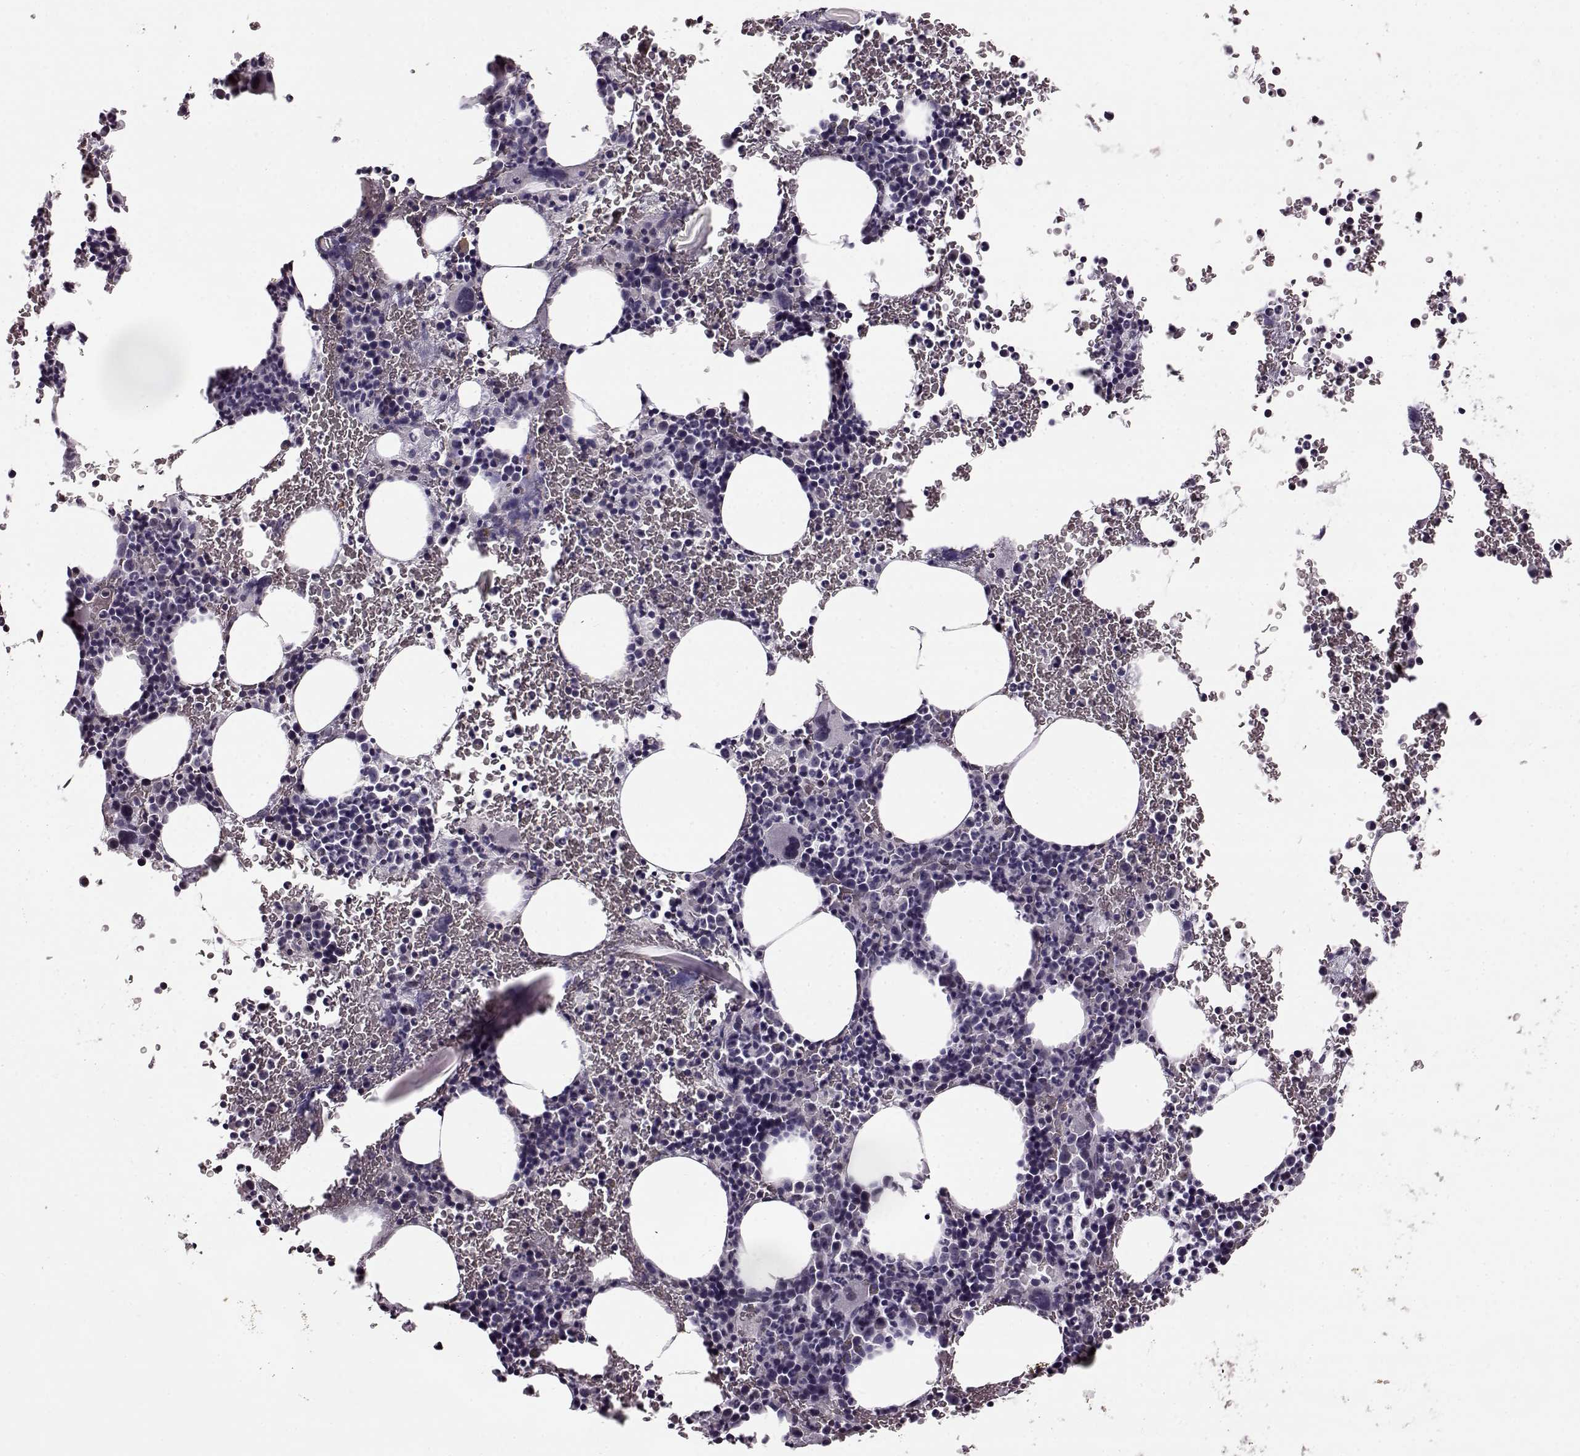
{"staining": {"intensity": "negative", "quantity": "none", "location": "none"}, "tissue": "bone marrow", "cell_type": "Hematopoietic cells", "image_type": "normal", "snomed": [{"axis": "morphology", "description": "Normal tissue, NOS"}, {"axis": "topography", "description": "Bone marrow"}], "caption": "An image of bone marrow stained for a protein reveals no brown staining in hematopoietic cells.", "gene": "STX1A", "patient": {"sex": "male", "age": 72}}